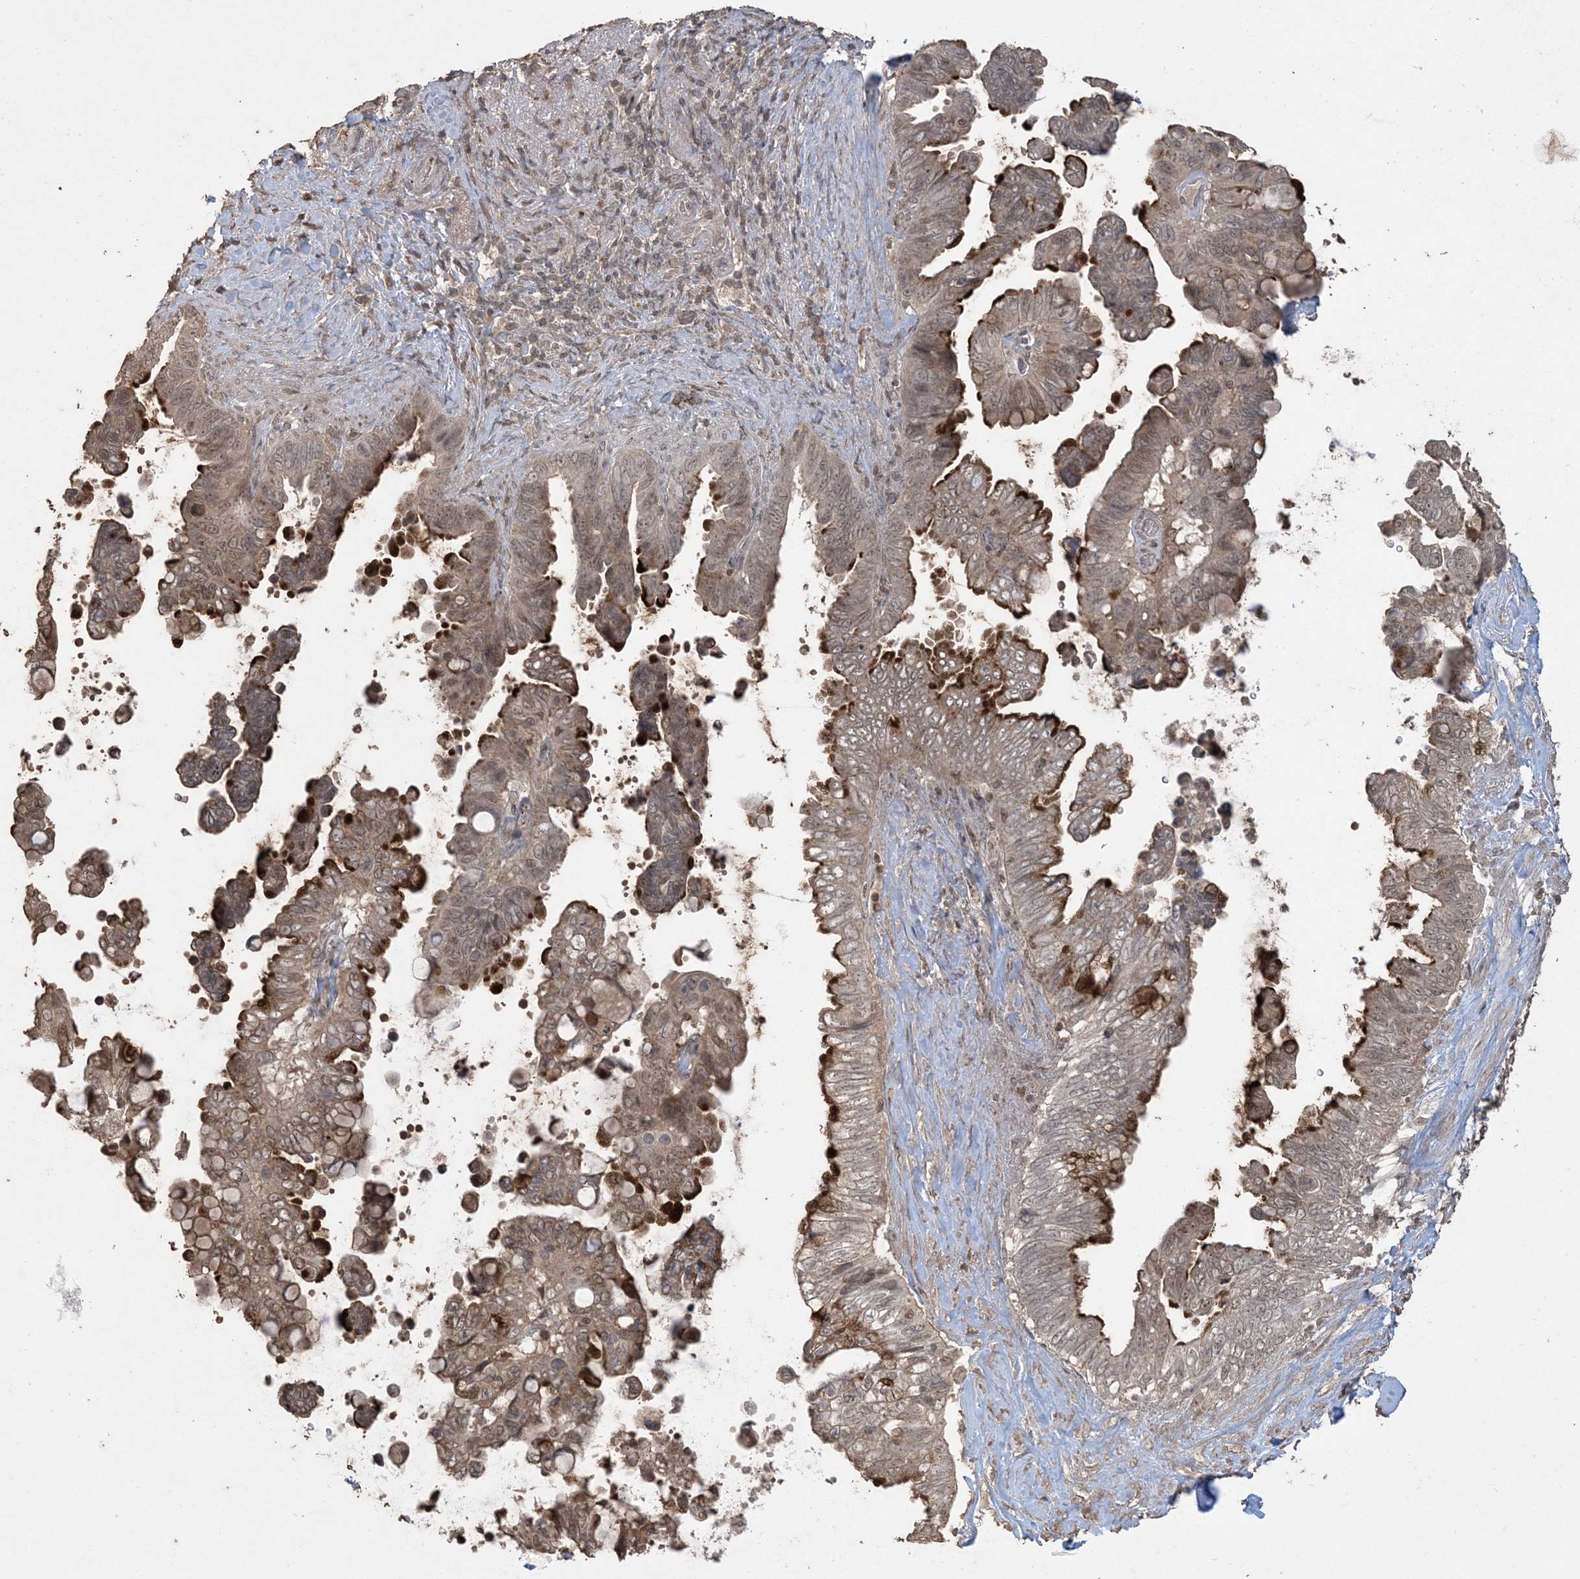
{"staining": {"intensity": "strong", "quantity": "25%-75%", "location": "cytoplasmic/membranous"}, "tissue": "pancreatic cancer", "cell_type": "Tumor cells", "image_type": "cancer", "snomed": [{"axis": "morphology", "description": "Adenocarcinoma, NOS"}, {"axis": "topography", "description": "Pancreas"}], "caption": "Immunohistochemical staining of pancreatic adenocarcinoma reveals high levels of strong cytoplasmic/membranous protein positivity in approximately 25%-75% of tumor cells. (IHC, brightfield microscopy, high magnification).", "gene": "EFCAB8", "patient": {"sex": "female", "age": 72}}